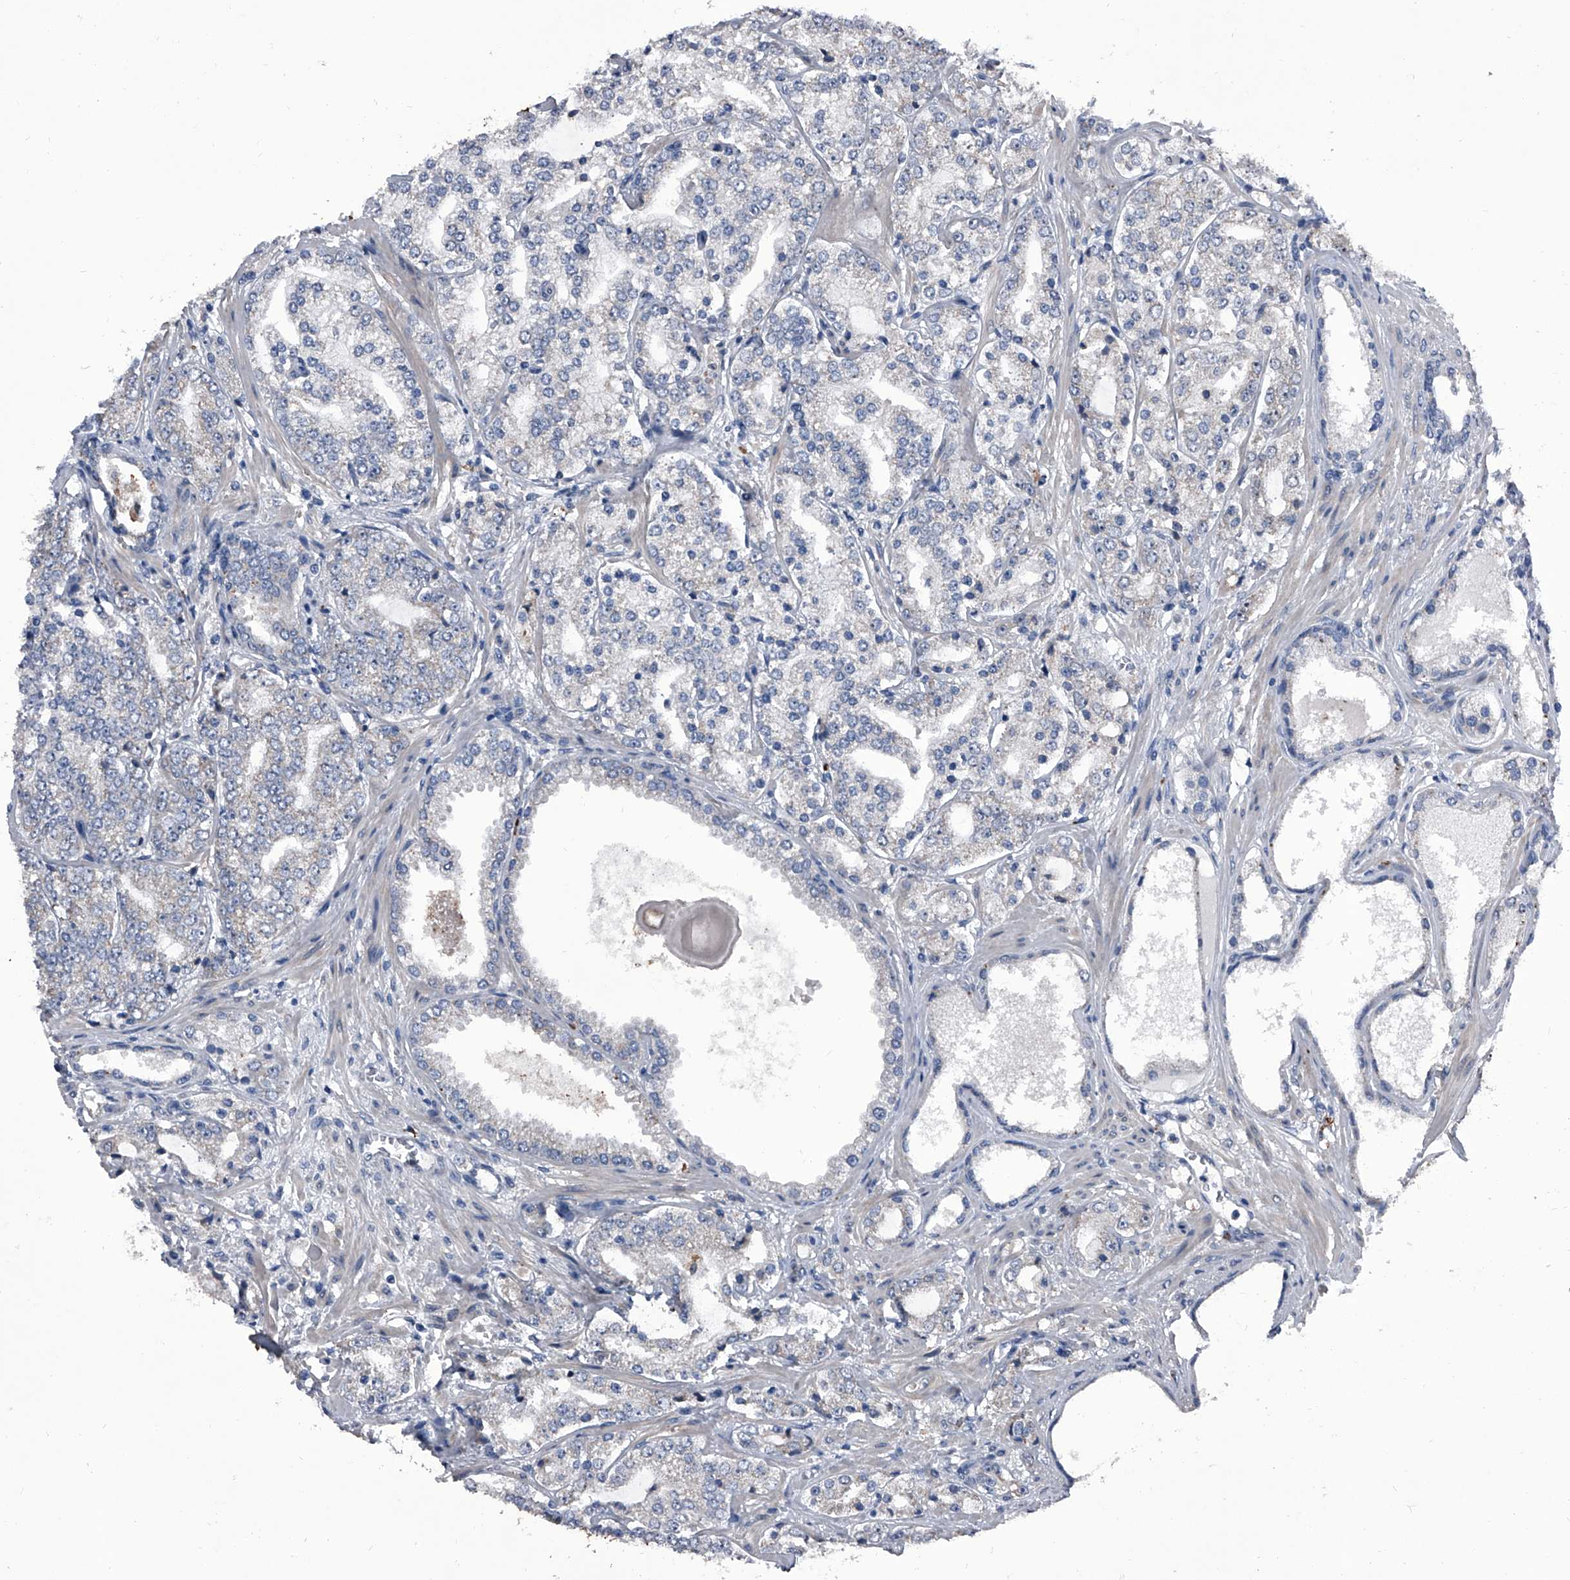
{"staining": {"intensity": "negative", "quantity": "none", "location": "none"}, "tissue": "prostate cancer", "cell_type": "Tumor cells", "image_type": "cancer", "snomed": [{"axis": "morphology", "description": "Adenocarcinoma, High grade"}, {"axis": "topography", "description": "Prostate"}], "caption": "IHC histopathology image of prostate cancer (high-grade adenocarcinoma) stained for a protein (brown), which shows no staining in tumor cells.", "gene": "CEP85L", "patient": {"sex": "male", "age": 64}}